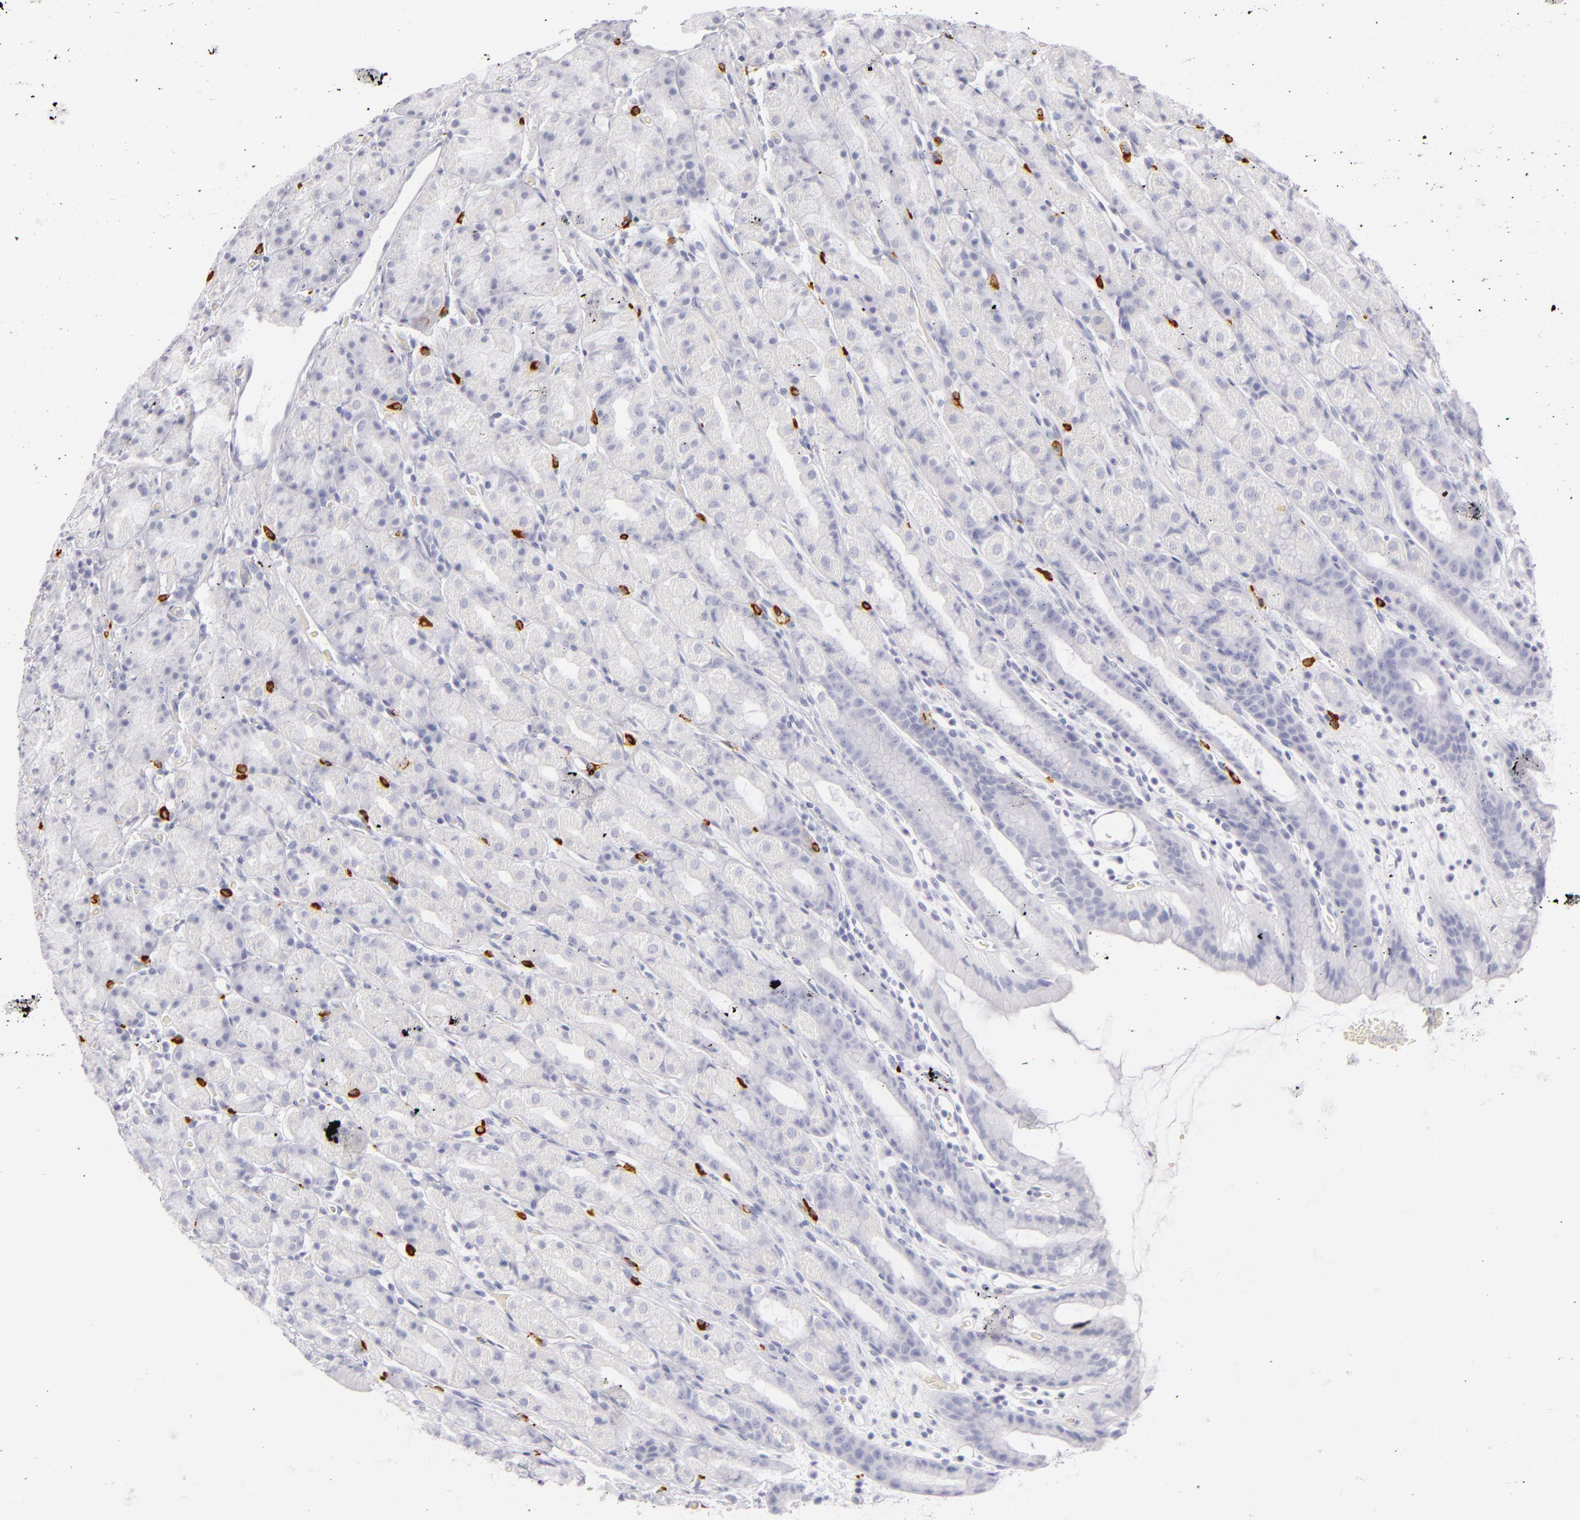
{"staining": {"intensity": "negative", "quantity": "none", "location": "none"}, "tissue": "stomach", "cell_type": "Glandular cells", "image_type": "normal", "snomed": [{"axis": "morphology", "description": "Normal tissue, NOS"}, {"axis": "topography", "description": "Stomach, upper"}], "caption": "High magnification brightfield microscopy of benign stomach stained with DAB (3,3'-diaminobenzidine) (brown) and counterstained with hematoxylin (blue): glandular cells show no significant positivity. The staining is performed using DAB (3,3'-diaminobenzidine) brown chromogen with nuclei counter-stained in using hematoxylin.", "gene": "TPSD1", "patient": {"sex": "male", "age": 68}}